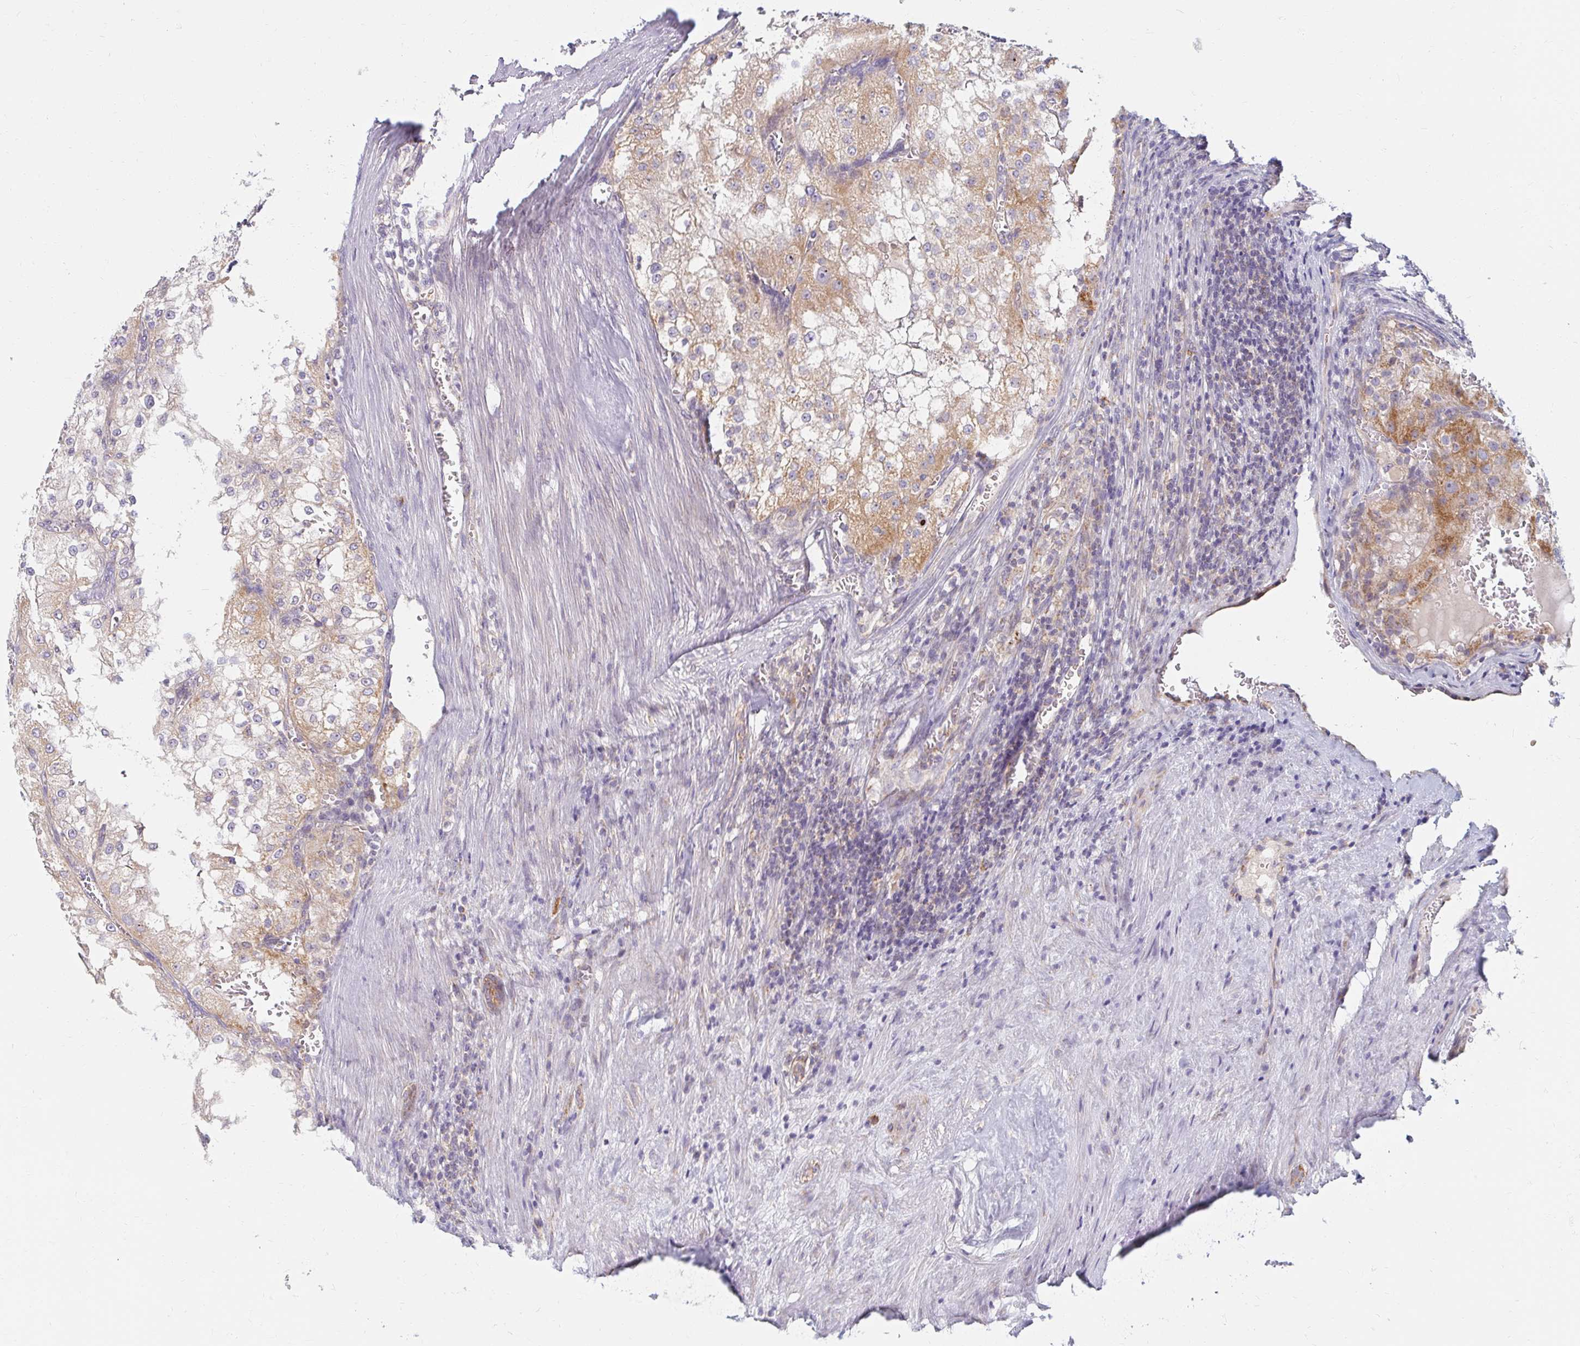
{"staining": {"intensity": "moderate", "quantity": "25%-75%", "location": "cytoplasmic/membranous"}, "tissue": "renal cancer", "cell_type": "Tumor cells", "image_type": "cancer", "snomed": [{"axis": "morphology", "description": "Adenocarcinoma, NOS"}, {"axis": "topography", "description": "Kidney"}], "caption": "Immunohistochemistry staining of renal adenocarcinoma, which reveals medium levels of moderate cytoplasmic/membranous staining in about 25%-75% of tumor cells indicating moderate cytoplasmic/membranous protein positivity. The staining was performed using DAB (brown) for protein detection and nuclei were counterstained in hematoxylin (blue).", "gene": "SKP2", "patient": {"sex": "female", "age": 74}}